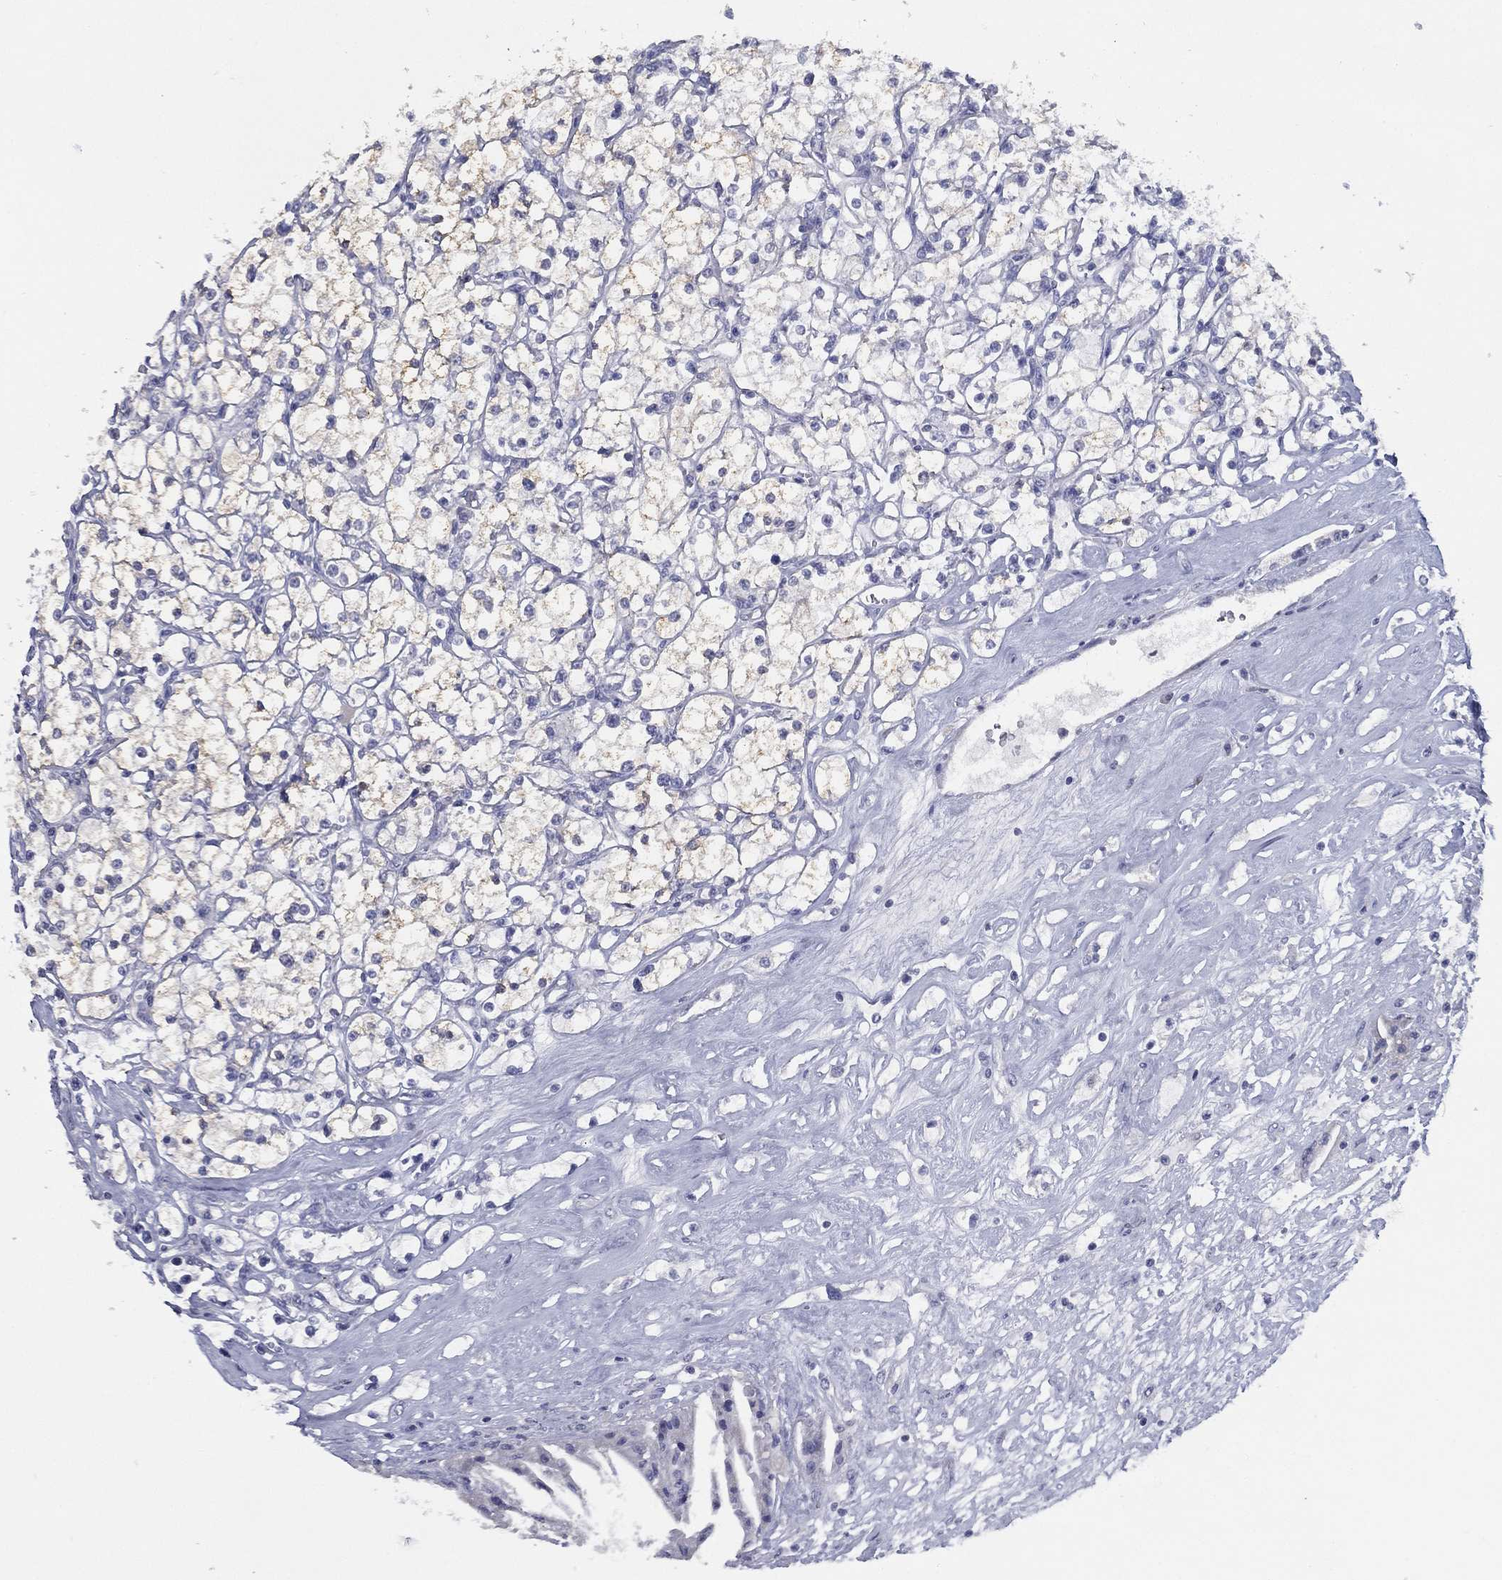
{"staining": {"intensity": "negative", "quantity": "none", "location": "none"}, "tissue": "renal cancer", "cell_type": "Tumor cells", "image_type": "cancer", "snomed": [{"axis": "morphology", "description": "Adenocarcinoma, NOS"}, {"axis": "topography", "description": "Kidney"}], "caption": "Immunohistochemical staining of human adenocarcinoma (renal) shows no significant staining in tumor cells. (Immunohistochemistry (ihc), brightfield microscopy, high magnification).", "gene": "SLC13A4", "patient": {"sex": "male", "age": 67}}